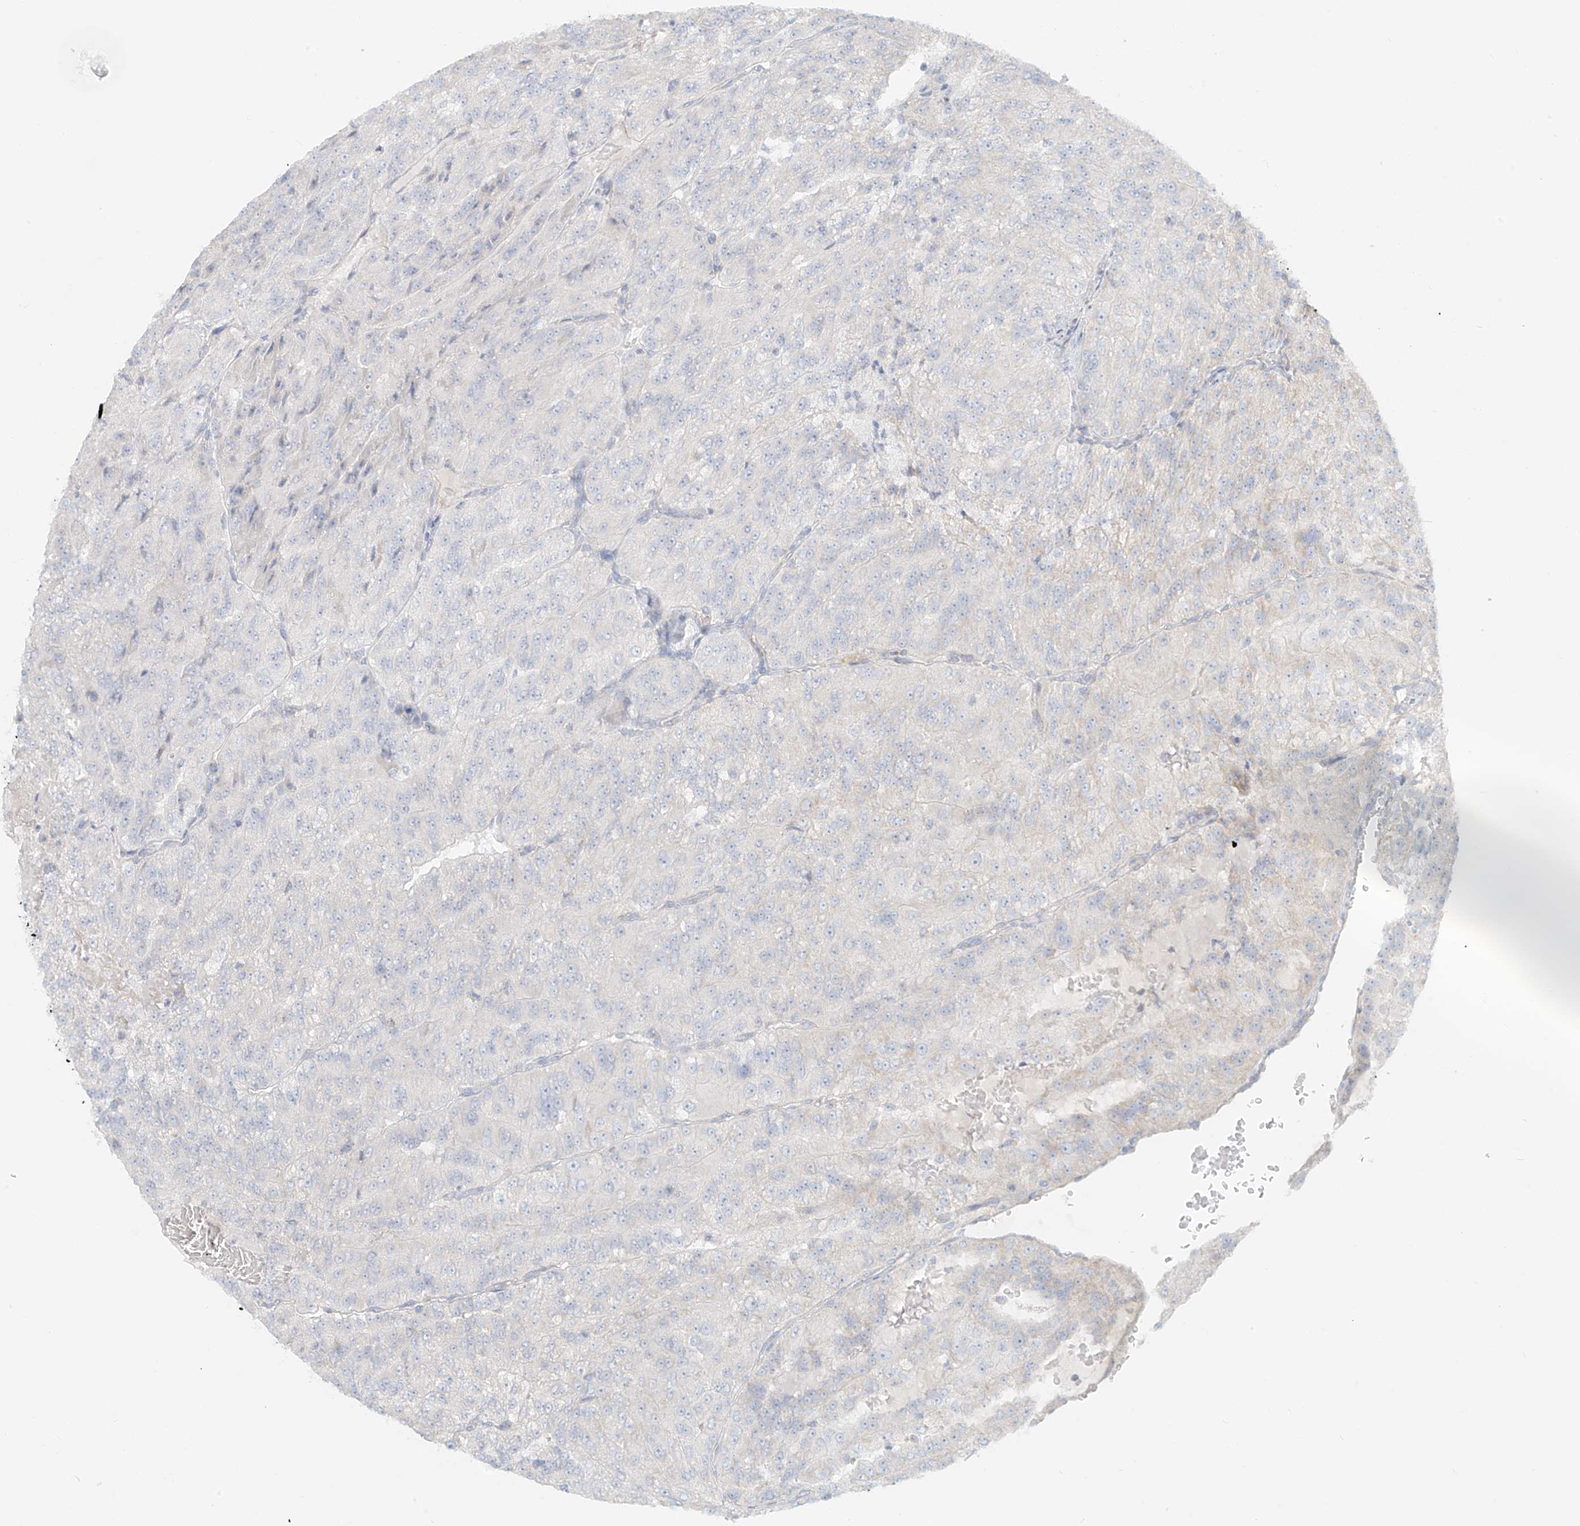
{"staining": {"intensity": "negative", "quantity": "none", "location": "none"}, "tissue": "renal cancer", "cell_type": "Tumor cells", "image_type": "cancer", "snomed": [{"axis": "morphology", "description": "Adenocarcinoma, NOS"}, {"axis": "topography", "description": "Kidney"}], "caption": "Protein analysis of adenocarcinoma (renal) reveals no significant positivity in tumor cells. The staining is performed using DAB (3,3'-diaminobenzidine) brown chromogen with nuclei counter-stained in using hematoxylin.", "gene": "UST", "patient": {"sex": "female", "age": 63}}